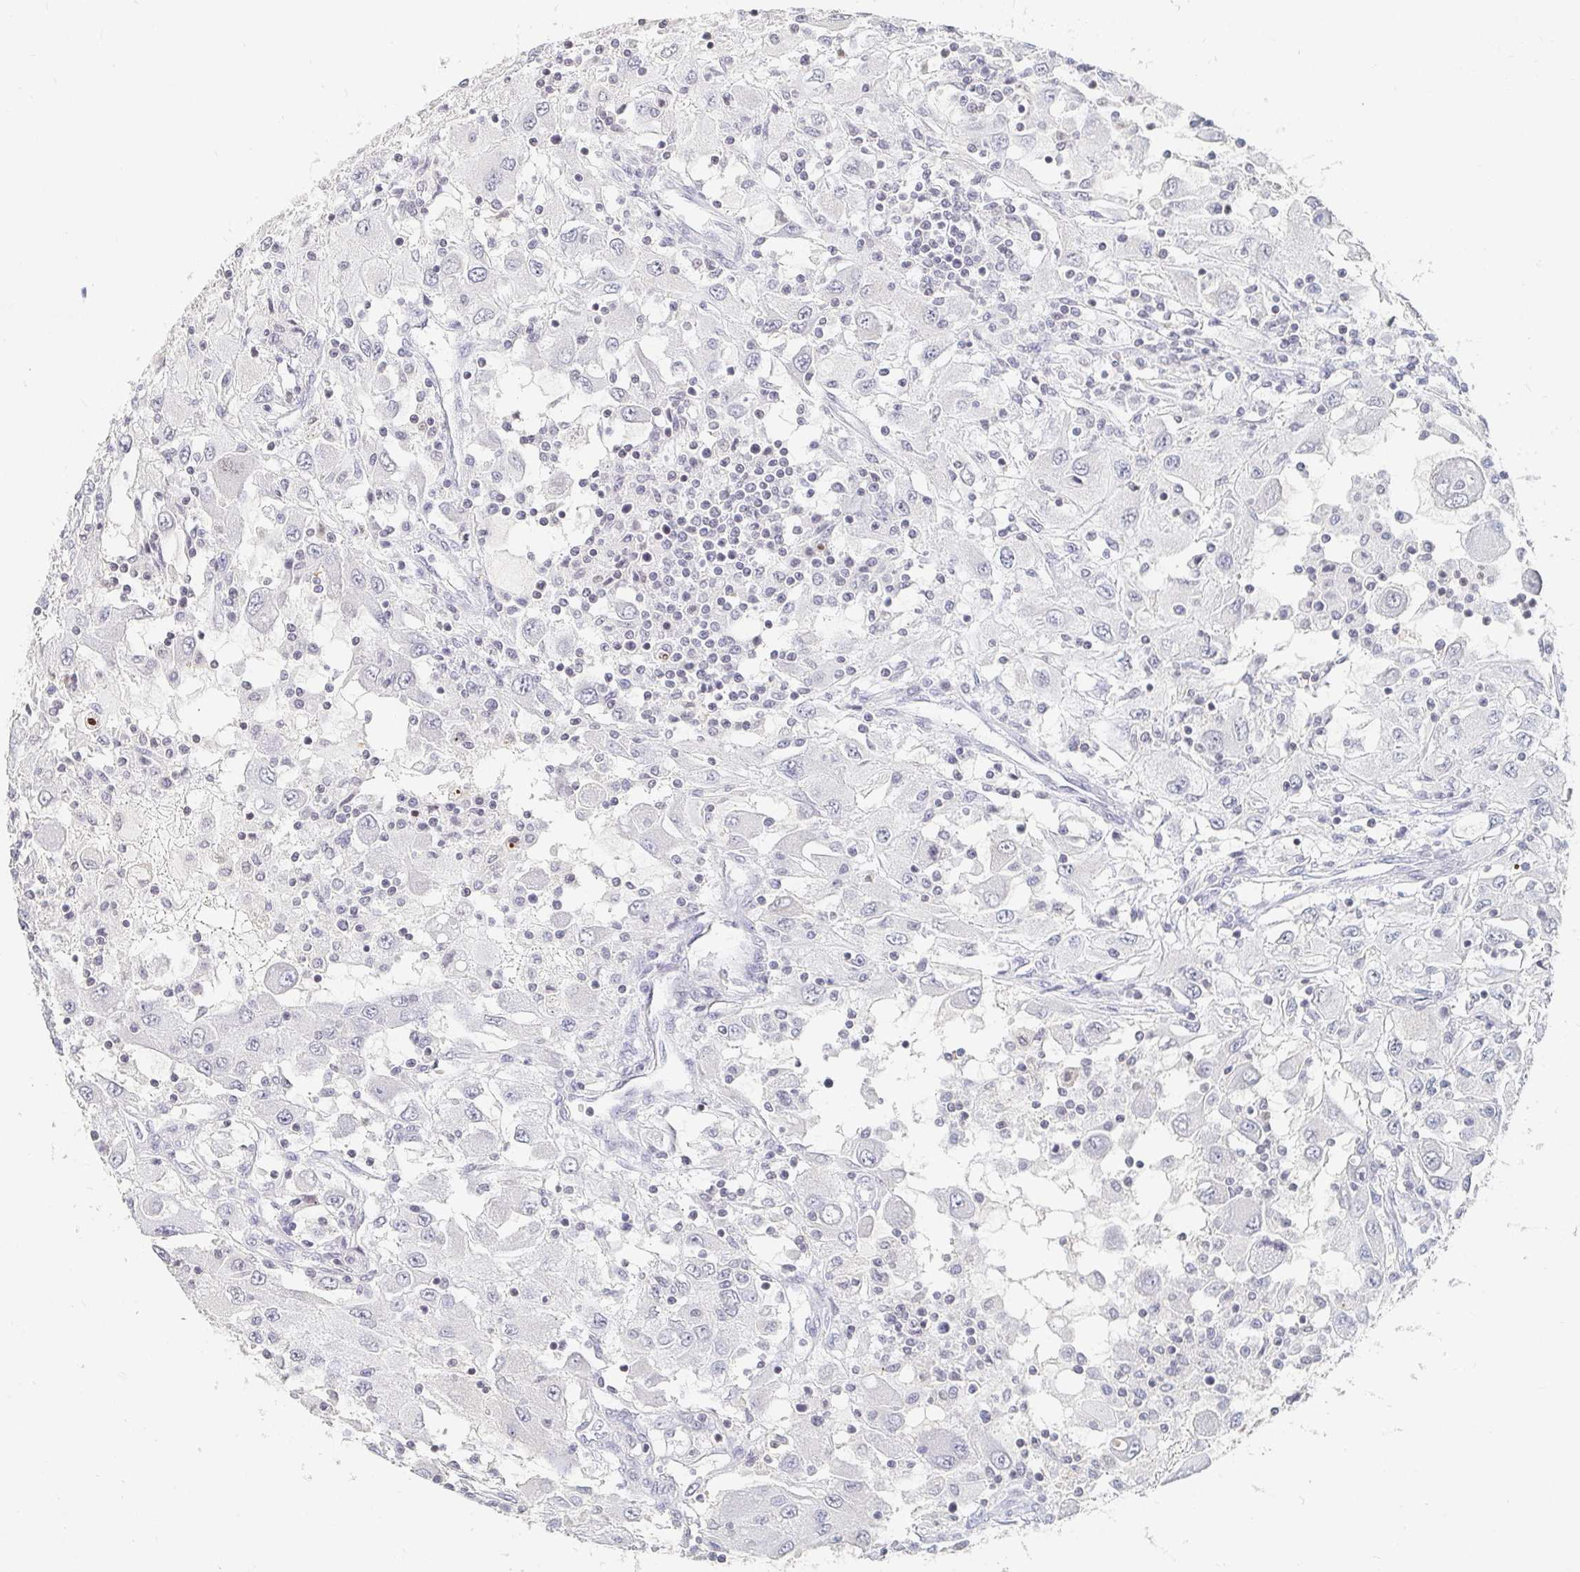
{"staining": {"intensity": "negative", "quantity": "none", "location": "none"}, "tissue": "renal cancer", "cell_type": "Tumor cells", "image_type": "cancer", "snomed": [{"axis": "morphology", "description": "Adenocarcinoma, NOS"}, {"axis": "topography", "description": "Kidney"}], "caption": "DAB immunohistochemical staining of human renal adenocarcinoma exhibits no significant positivity in tumor cells.", "gene": "NME9", "patient": {"sex": "female", "age": 67}}